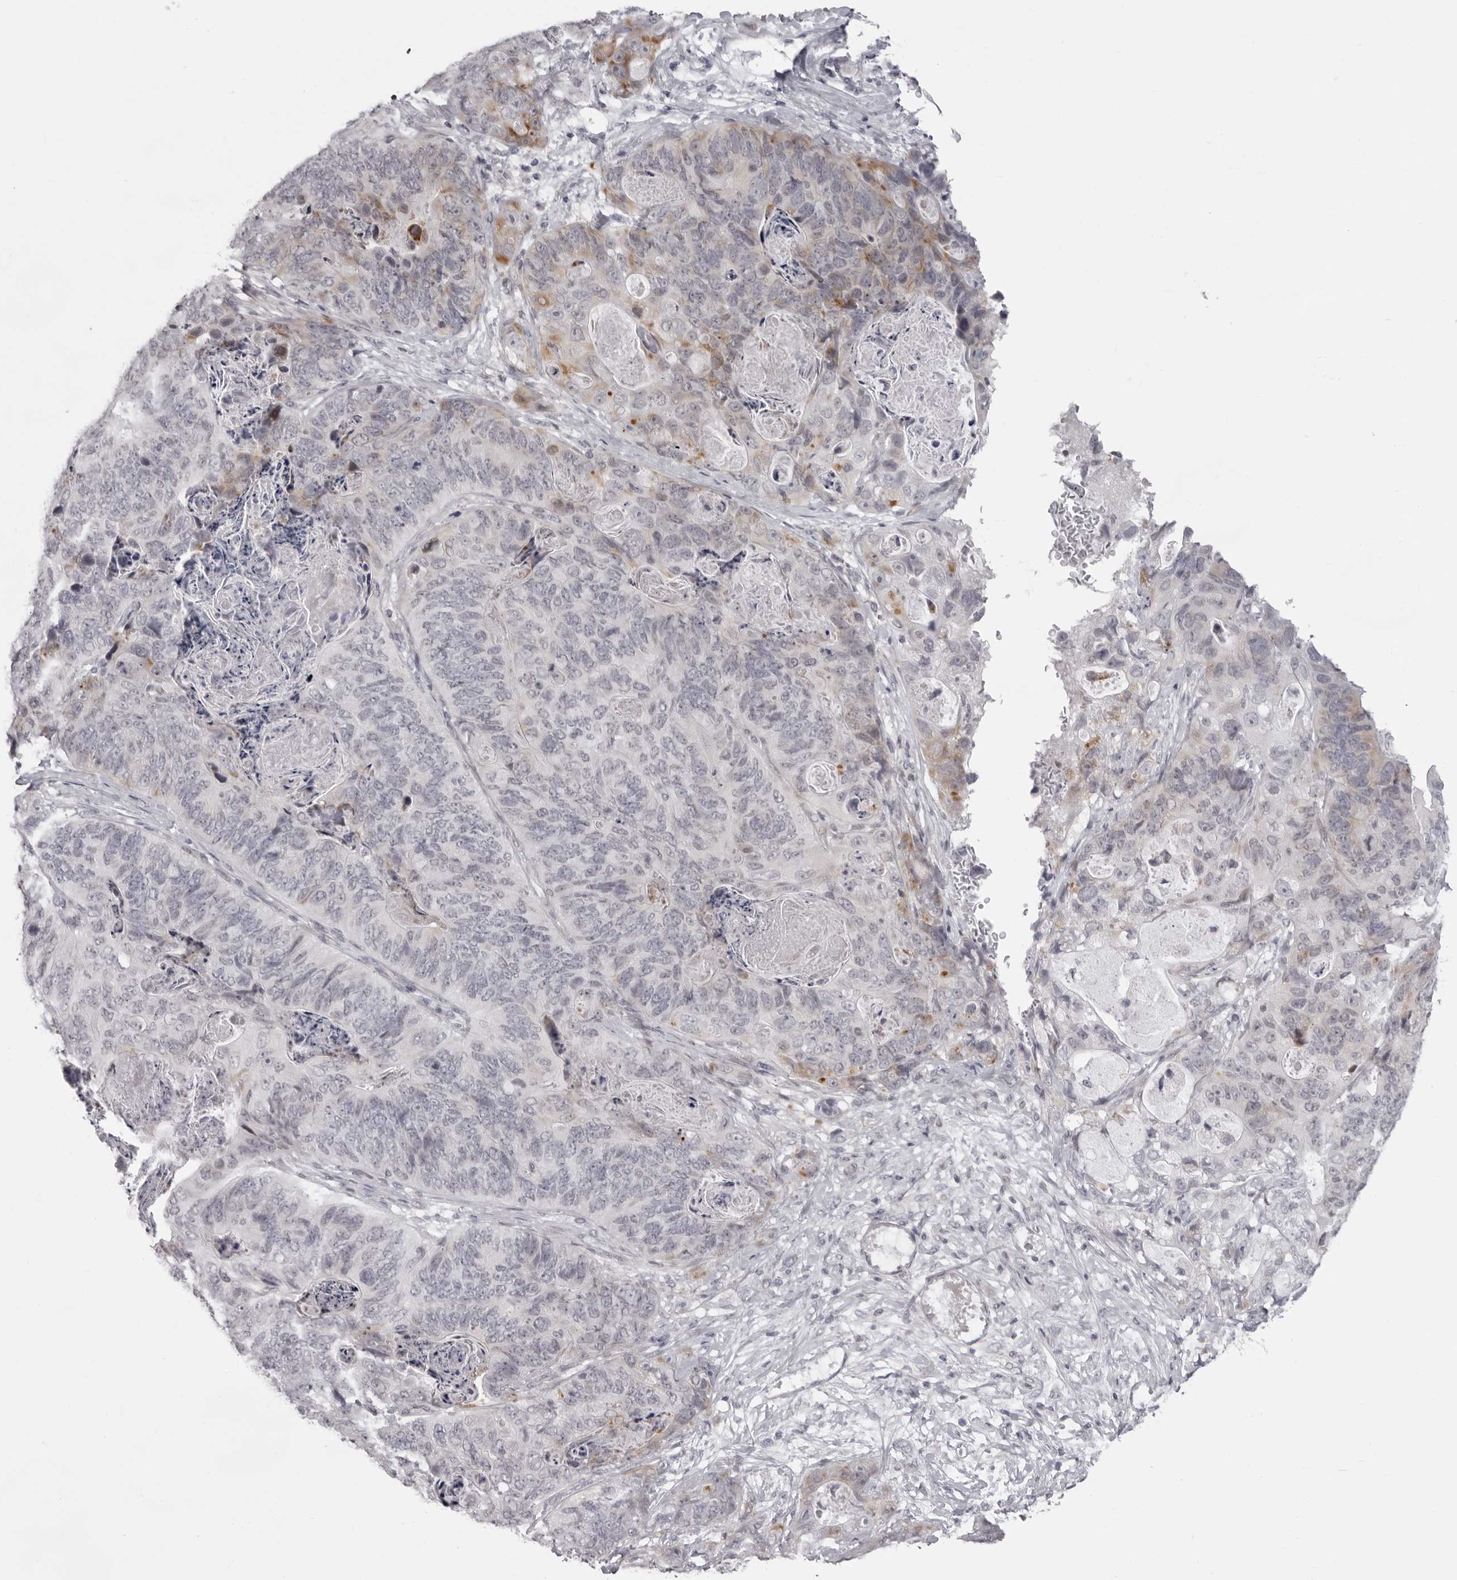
{"staining": {"intensity": "moderate", "quantity": "25%-75%", "location": "cytoplasmic/membranous"}, "tissue": "stomach cancer", "cell_type": "Tumor cells", "image_type": "cancer", "snomed": [{"axis": "morphology", "description": "Normal tissue, NOS"}, {"axis": "morphology", "description": "Adenocarcinoma, NOS"}, {"axis": "topography", "description": "Stomach"}], "caption": "Human stomach cancer stained for a protein (brown) reveals moderate cytoplasmic/membranous positive expression in about 25%-75% of tumor cells.", "gene": "NUDT18", "patient": {"sex": "female", "age": 89}}